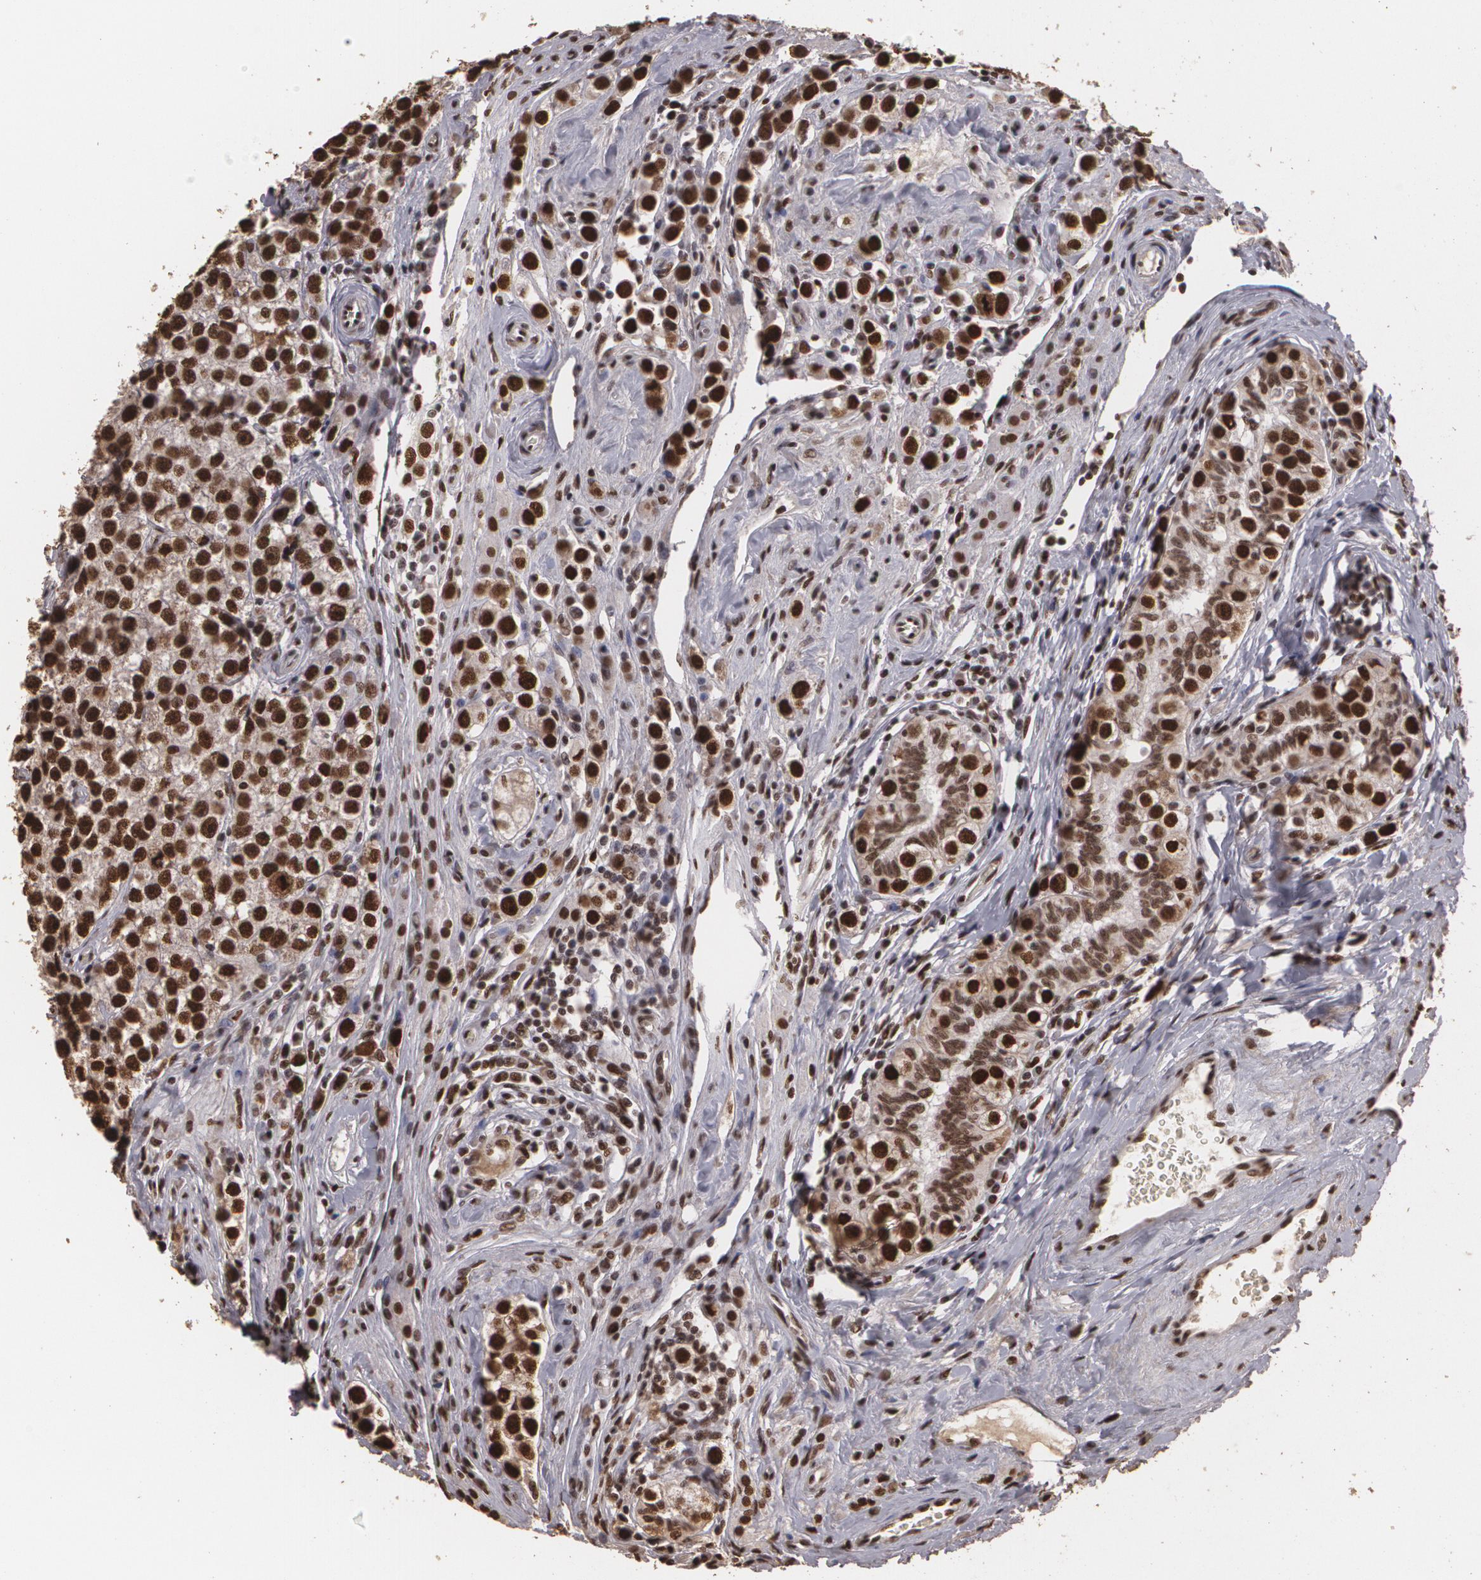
{"staining": {"intensity": "strong", "quantity": ">75%", "location": "cytoplasmic/membranous,nuclear"}, "tissue": "testis cancer", "cell_type": "Tumor cells", "image_type": "cancer", "snomed": [{"axis": "morphology", "description": "Seminoma, NOS"}, {"axis": "topography", "description": "Testis"}], "caption": "Testis cancer was stained to show a protein in brown. There is high levels of strong cytoplasmic/membranous and nuclear positivity in approximately >75% of tumor cells.", "gene": "RCOR1", "patient": {"sex": "male", "age": 32}}